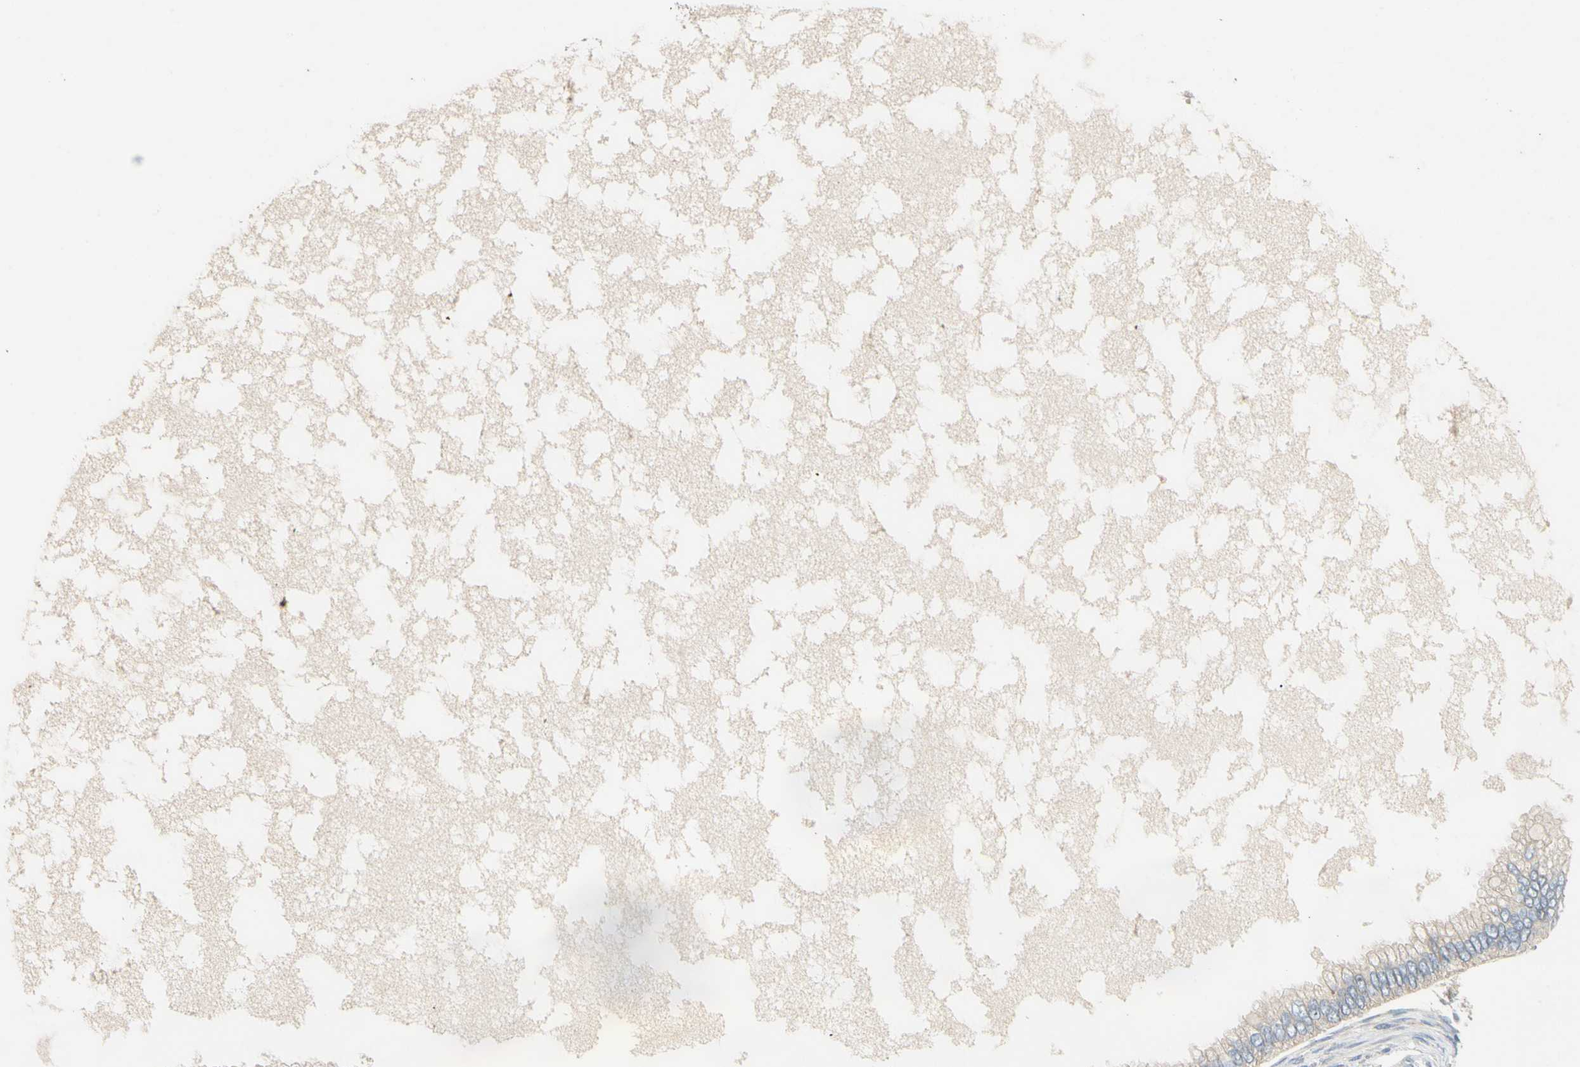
{"staining": {"intensity": "weak", "quantity": ">75%", "location": "cytoplasmic/membranous"}, "tissue": "ovarian cancer", "cell_type": "Tumor cells", "image_type": "cancer", "snomed": [{"axis": "morphology", "description": "Cystadenocarcinoma, mucinous, NOS"}, {"axis": "topography", "description": "Ovary"}], "caption": "A brown stain labels weak cytoplasmic/membranous expression of a protein in ovarian mucinous cystadenocarcinoma tumor cells. Ihc stains the protein of interest in brown and the nuclei are stained blue.", "gene": "KLHDC8B", "patient": {"sex": "female", "age": 80}}